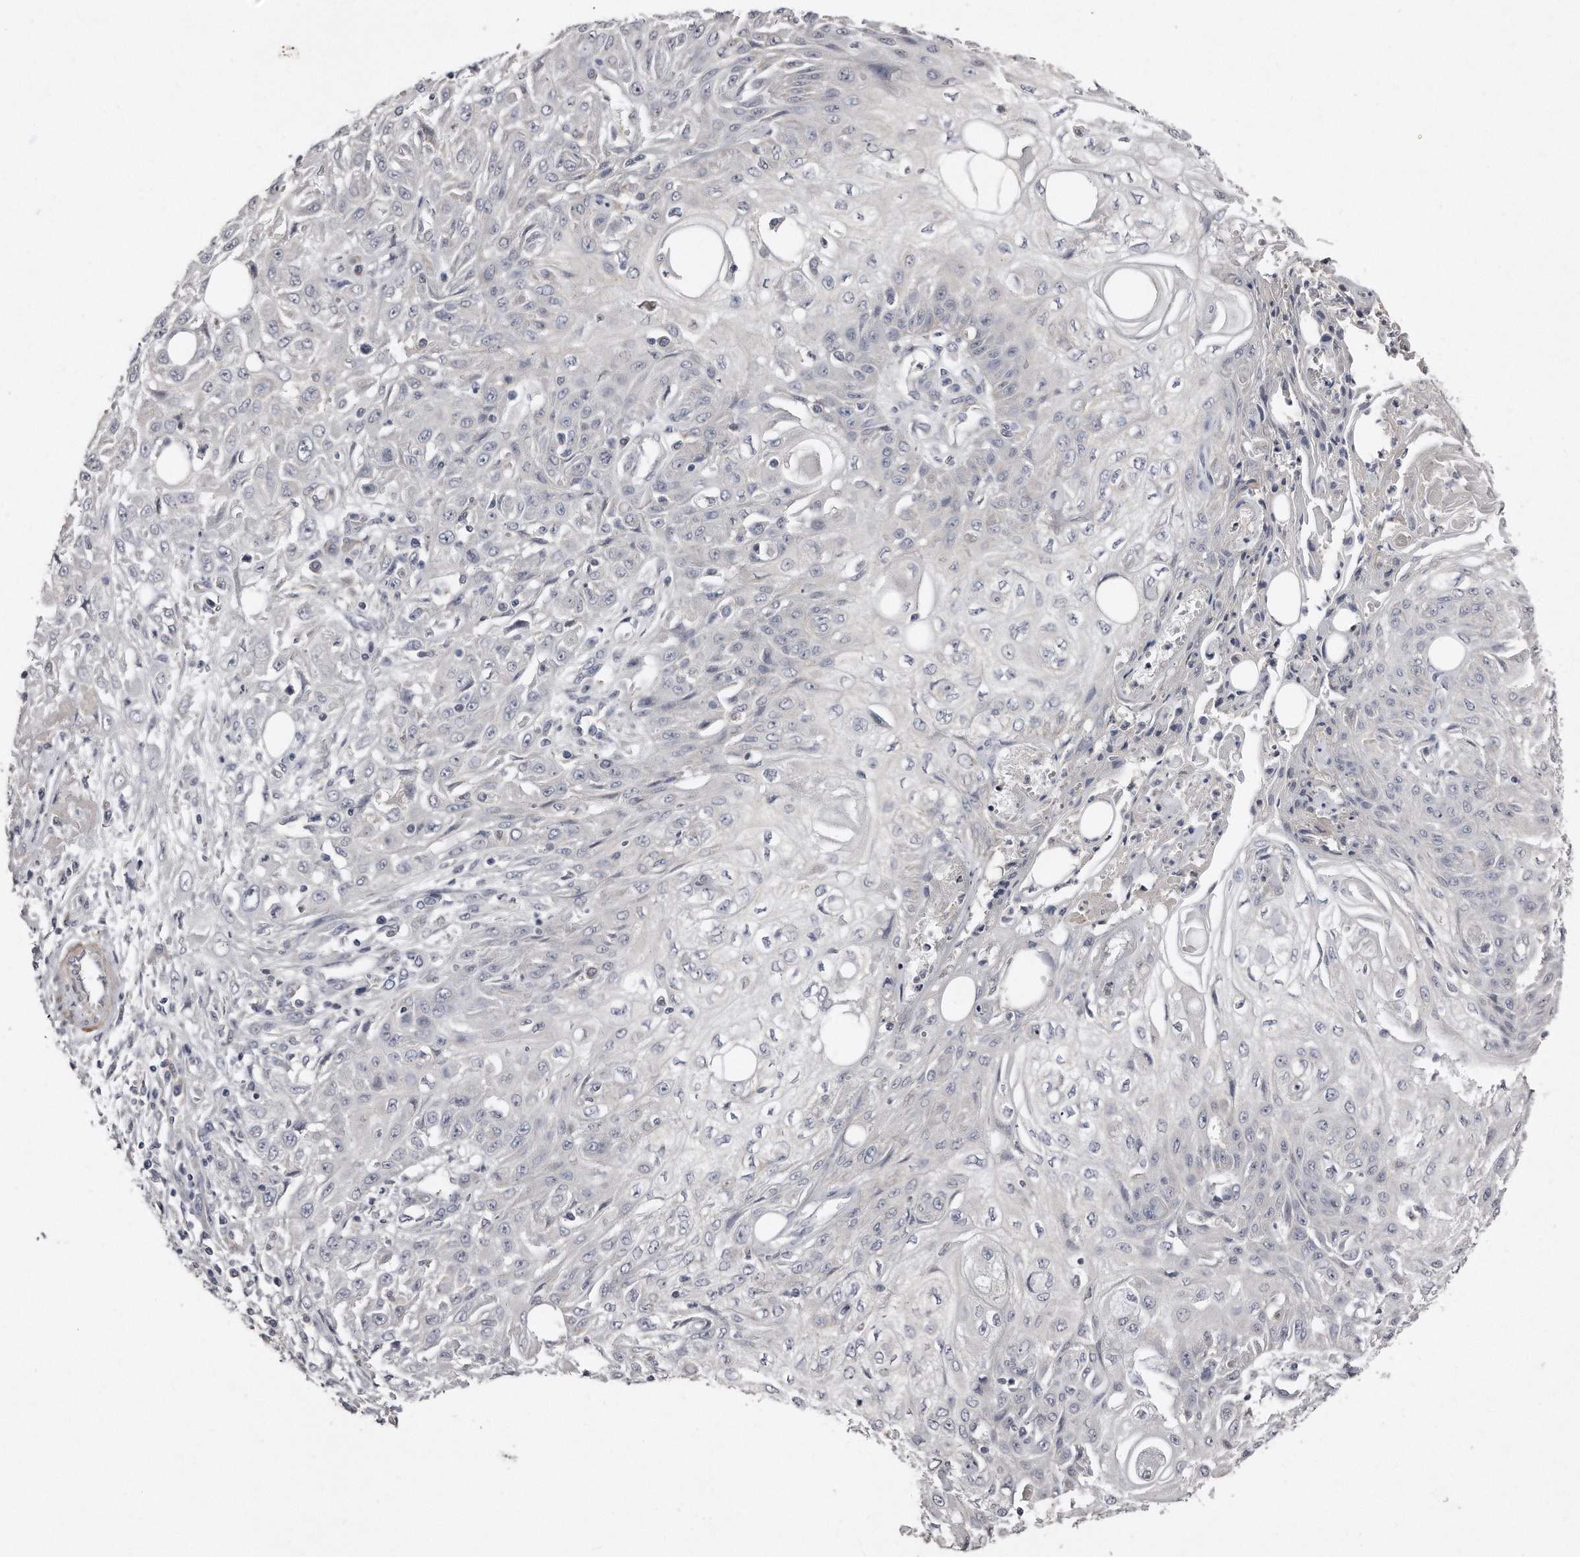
{"staining": {"intensity": "negative", "quantity": "none", "location": "none"}, "tissue": "skin cancer", "cell_type": "Tumor cells", "image_type": "cancer", "snomed": [{"axis": "morphology", "description": "Squamous cell carcinoma, NOS"}, {"axis": "morphology", "description": "Squamous cell carcinoma, metastatic, NOS"}, {"axis": "topography", "description": "Skin"}, {"axis": "topography", "description": "Lymph node"}], "caption": "Tumor cells show no significant staining in skin cancer (squamous cell carcinoma).", "gene": "LMOD1", "patient": {"sex": "male", "age": 75}}